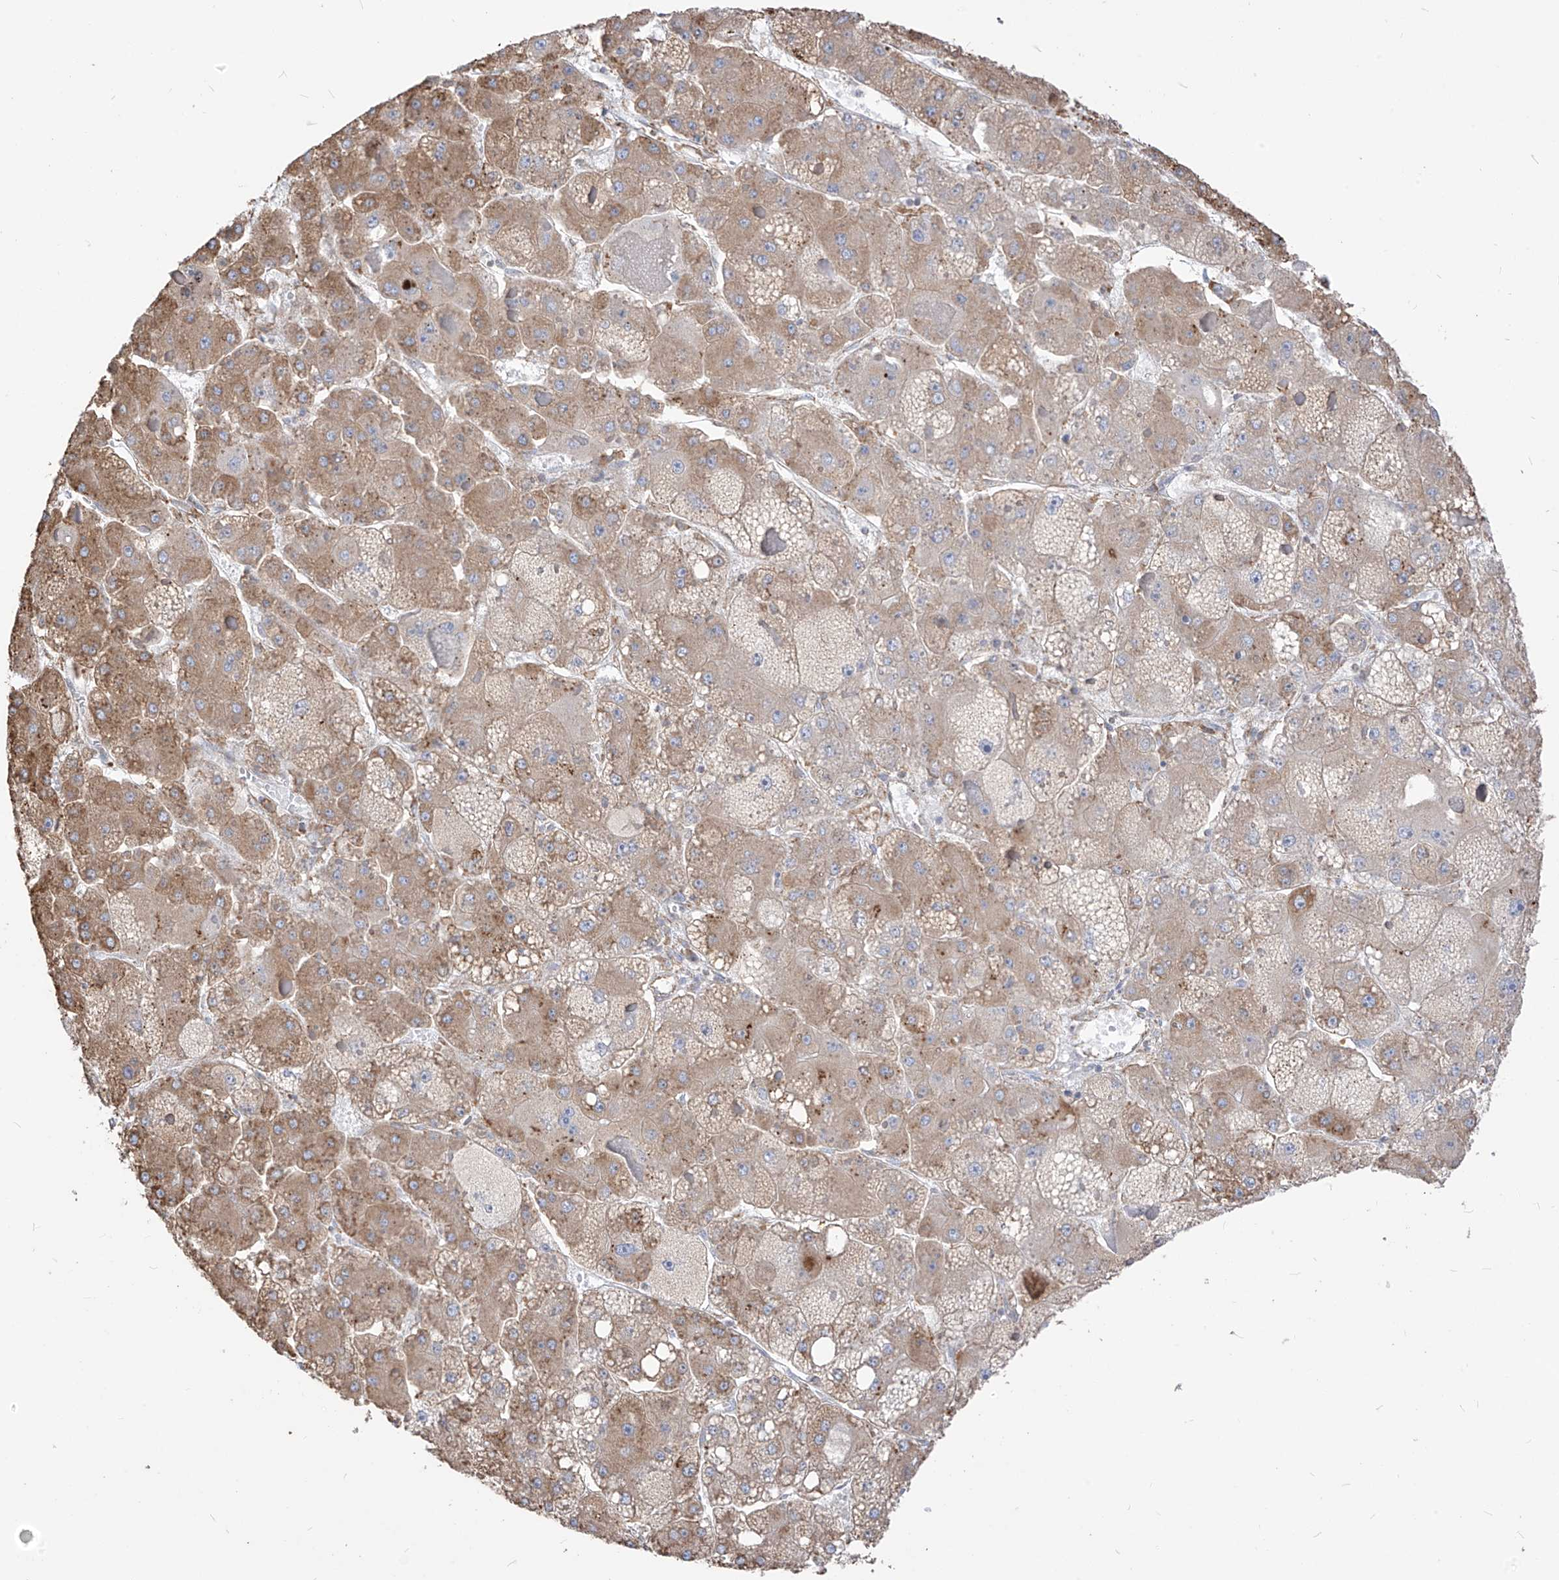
{"staining": {"intensity": "moderate", "quantity": "25%-75%", "location": "cytoplasmic/membranous"}, "tissue": "liver cancer", "cell_type": "Tumor cells", "image_type": "cancer", "snomed": [{"axis": "morphology", "description": "Carcinoma, Hepatocellular, NOS"}, {"axis": "topography", "description": "Liver"}], "caption": "Protein staining exhibits moderate cytoplasmic/membranous expression in about 25%-75% of tumor cells in liver cancer.", "gene": "PDIA6", "patient": {"sex": "female", "age": 73}}